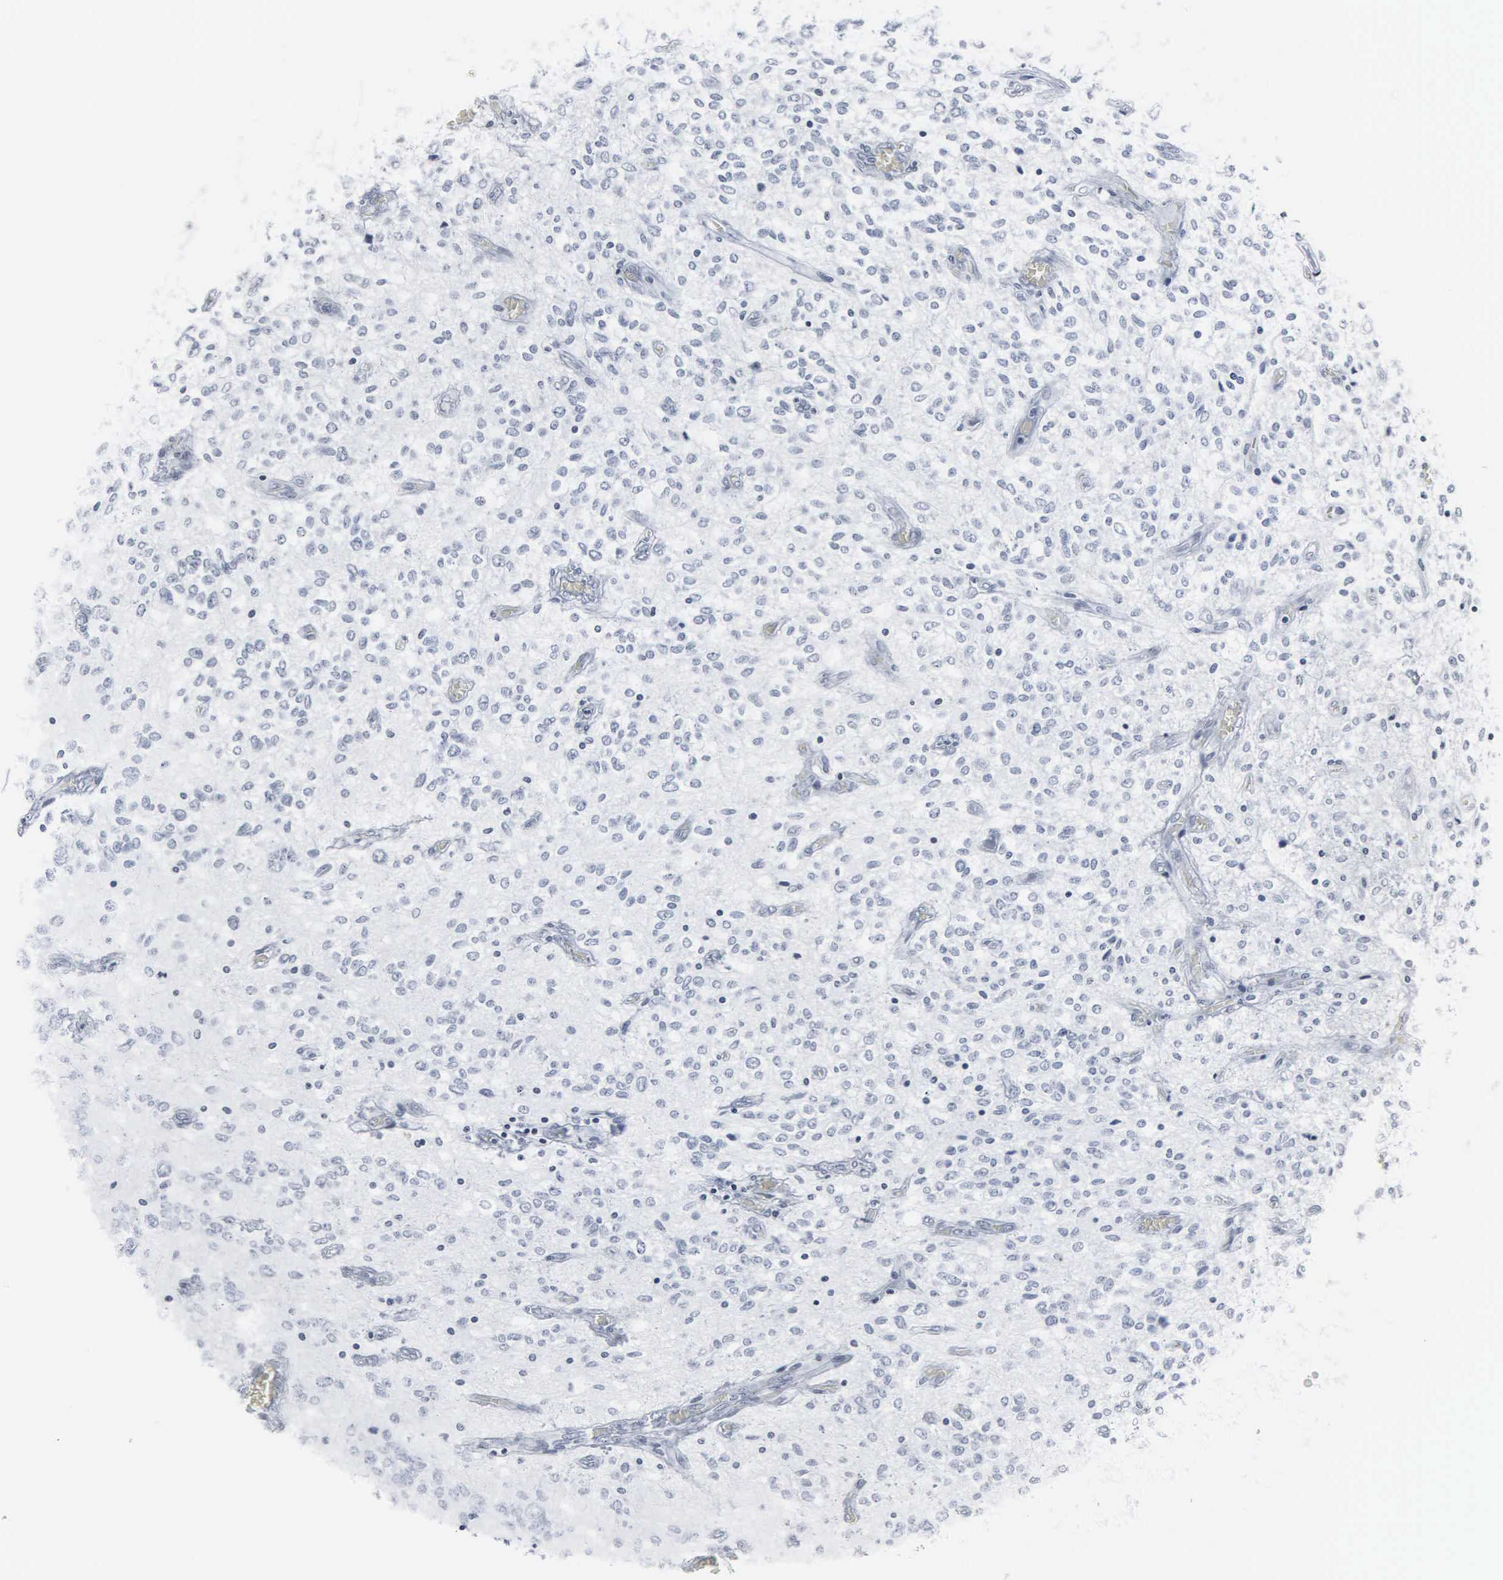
{"staining": {"intensity": "negative", "quantity": "none", "location": "none"}, "tissue": "glioma", "cell_type": "Tumor cells", "image_type": "cancer", "snomed": [{"axis": "morphology", "description": "Glioma, malignant, Low grade"}, {"axis": "topography", "description": "Brain"}], "caption": "Tumor cells show no significant positivity in malignant glioma (low-grade). (DAB (3,3'-diaminobenzidine) immunohistochemistry, high magnification).", "gene": "DGCR2", "patient": {"sex": "female", "age": 15}}